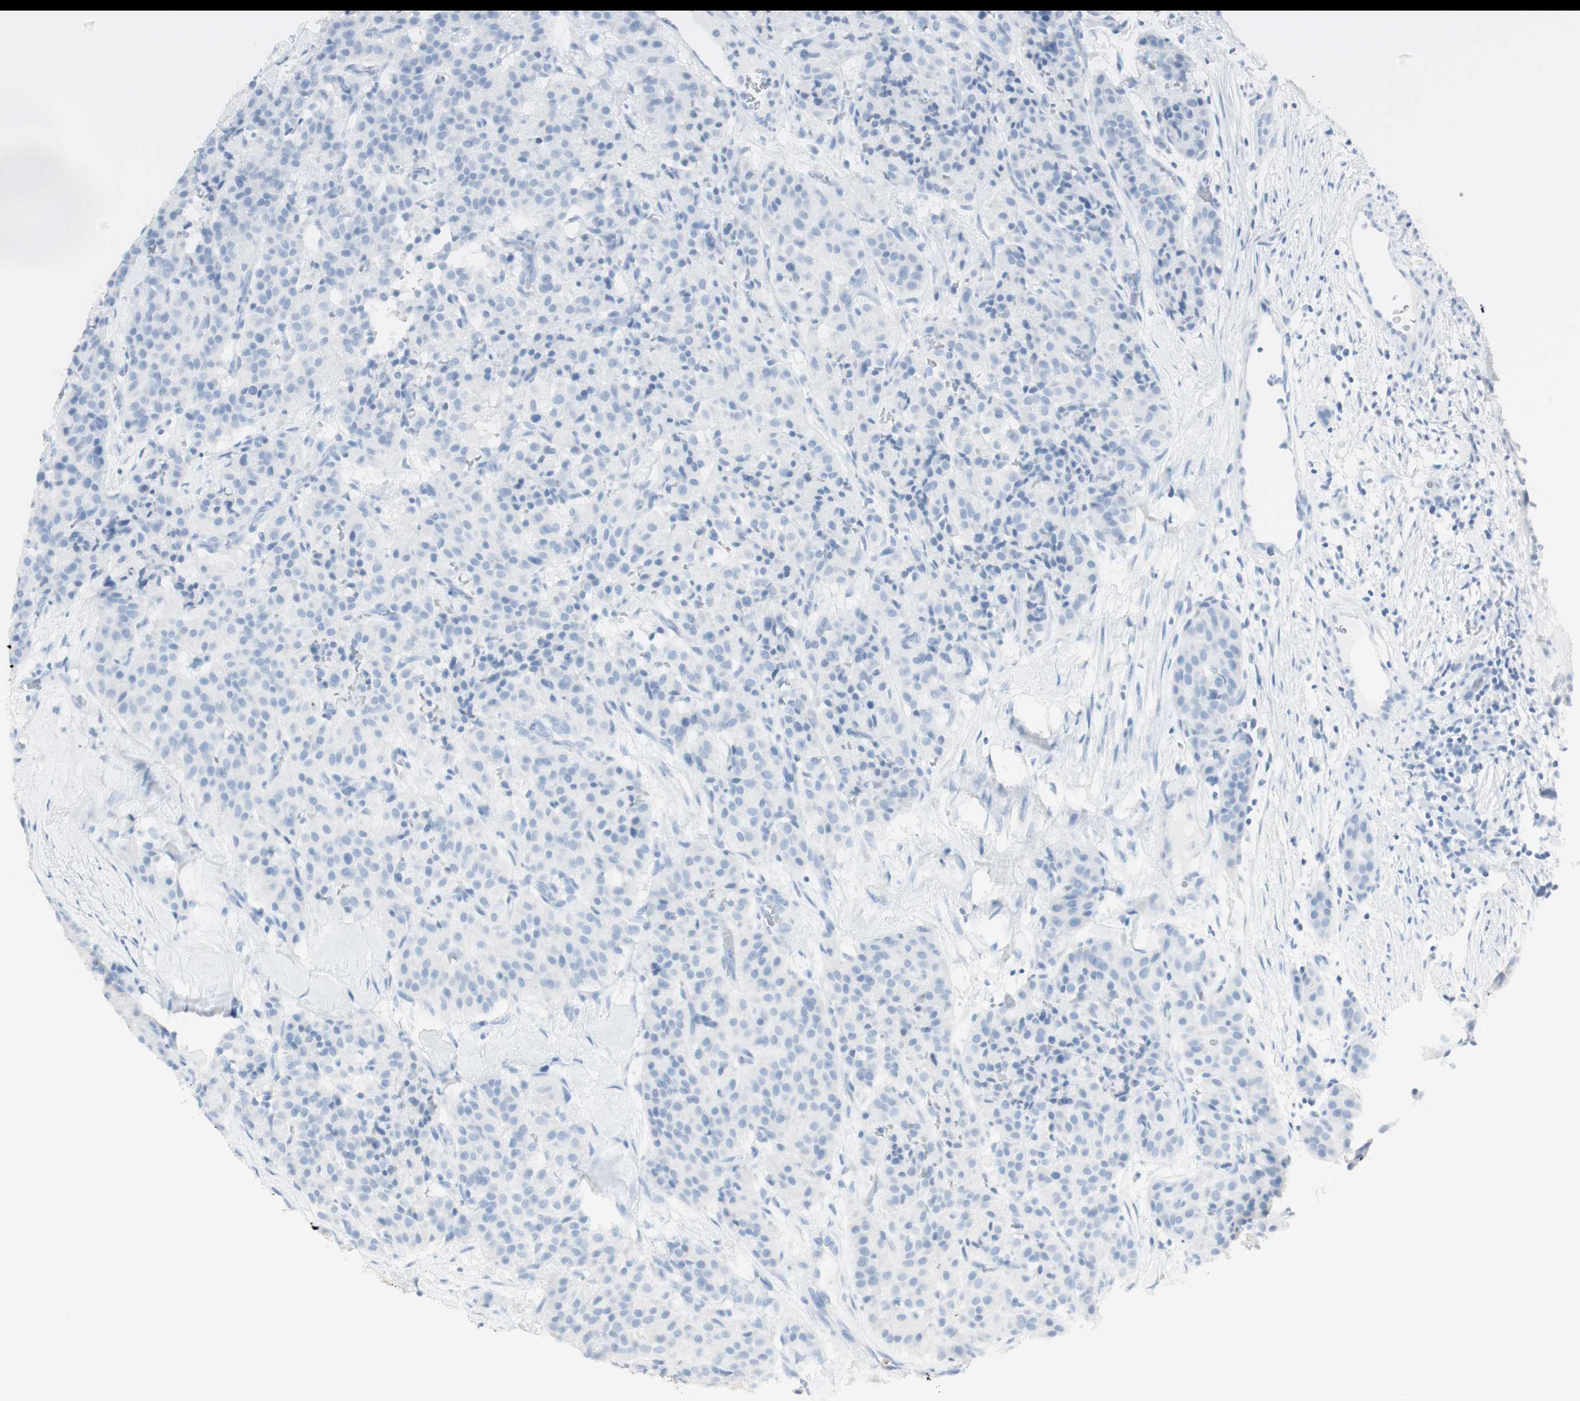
{"staining": {"intensity": "negative", "quantity": "none", "location": "none"}, "tissue": "carcinoid", "cell_type": "Tumor cells", "image_type": "cancer", "snomed": [{"axis": "morphology", "description": "Carcinoid, malignant, NOS"}, {"axis": "topography", "description": "Lung"}], "caption": "The image displays no significant positivity in tumor cells of carcinoid. Nuclei are stained in blue.", "gene": "NAPSA", "patient": {"sex": "male", "age": 30}}